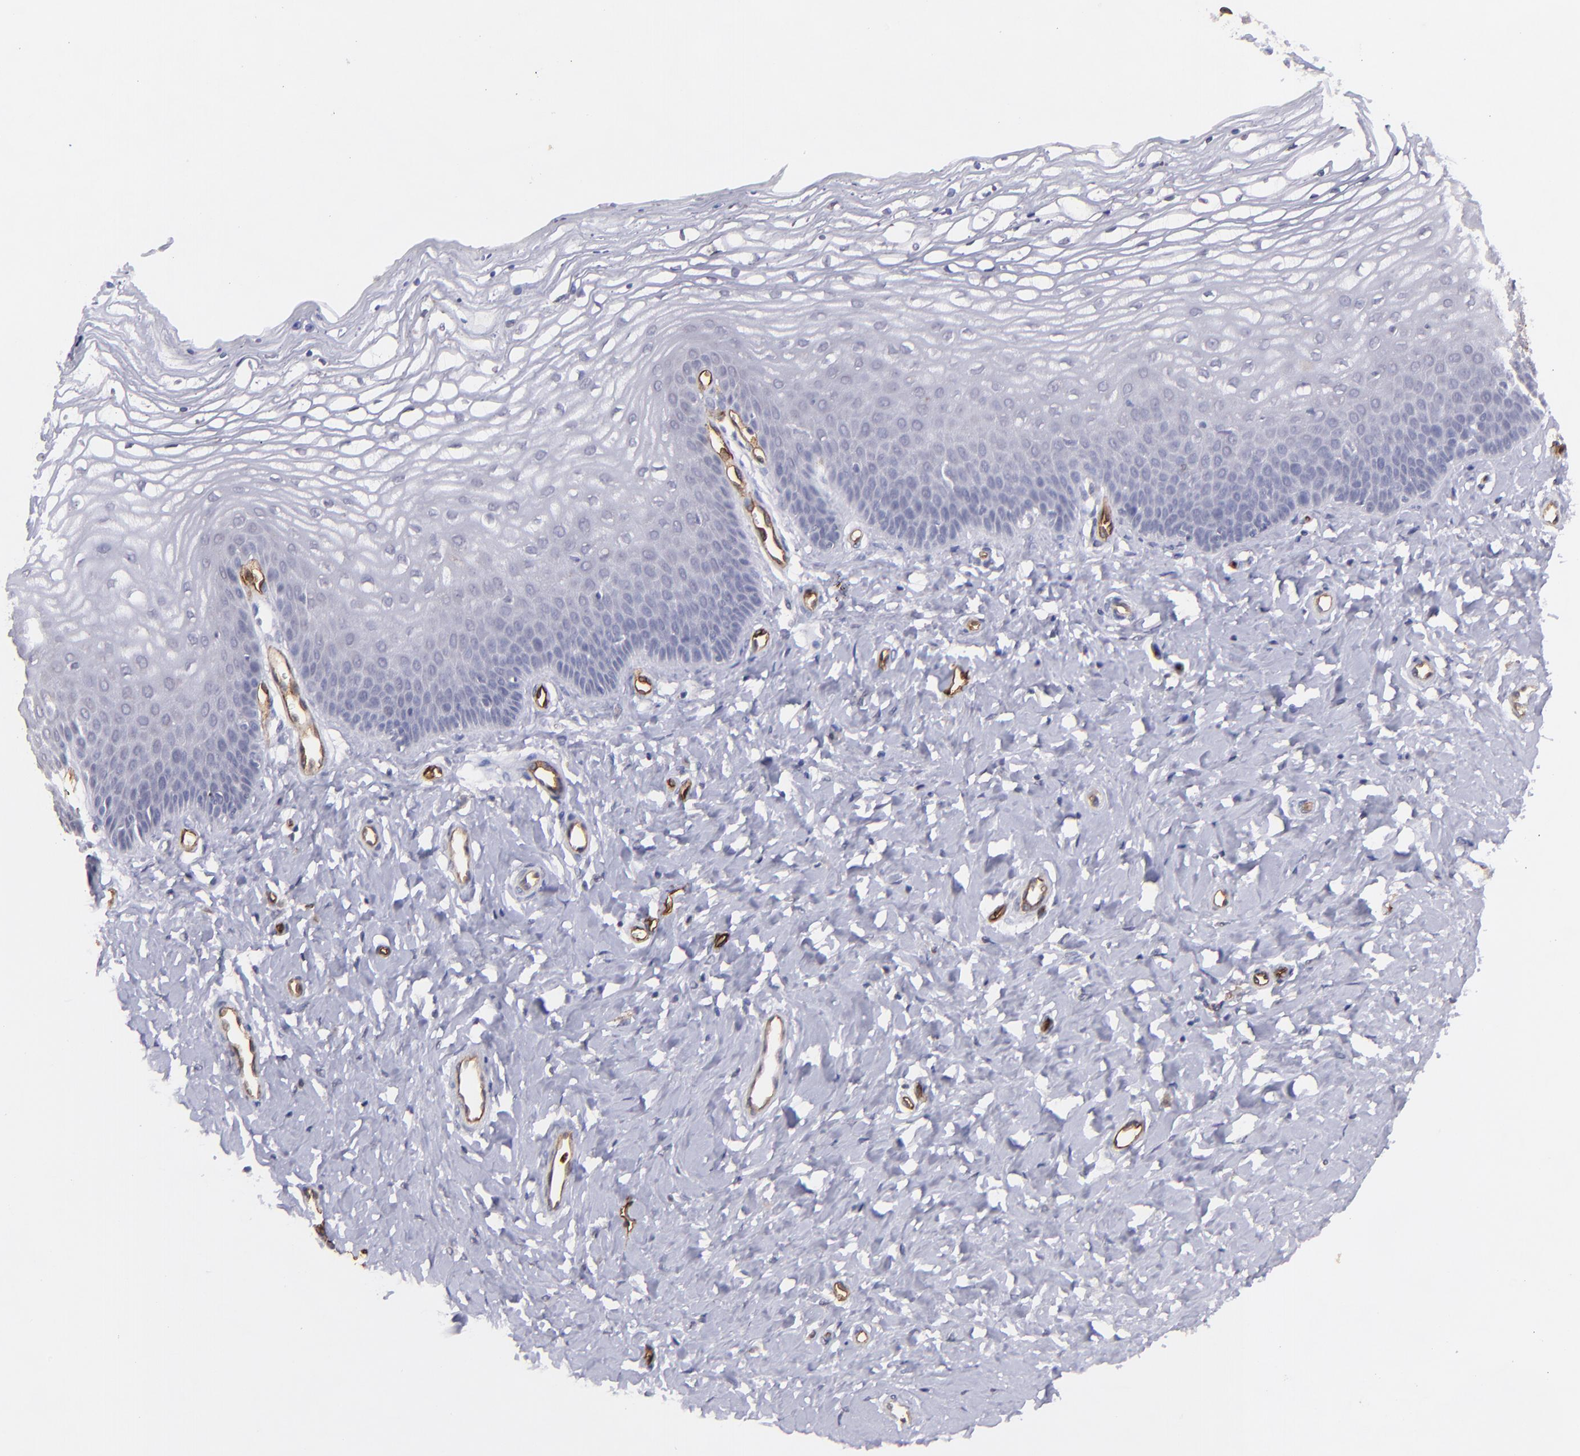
{"staining": {"intensity": "negative", "quantity": "none", "location": "none"}, "tissue": "vagina", "cell_type": "Squamous epithelial cells", "image_type": "normal", "snomed": [{"axis": "morphology", "description": "Normal tissue, NOS"}, {"axis": "topography", "description": "Vagina"}], "caption": "There is no significant positivity in squamous epithelial cells of vagina.", "gene": "DYSF", "patient": {"sex": "female", "age": 68}}